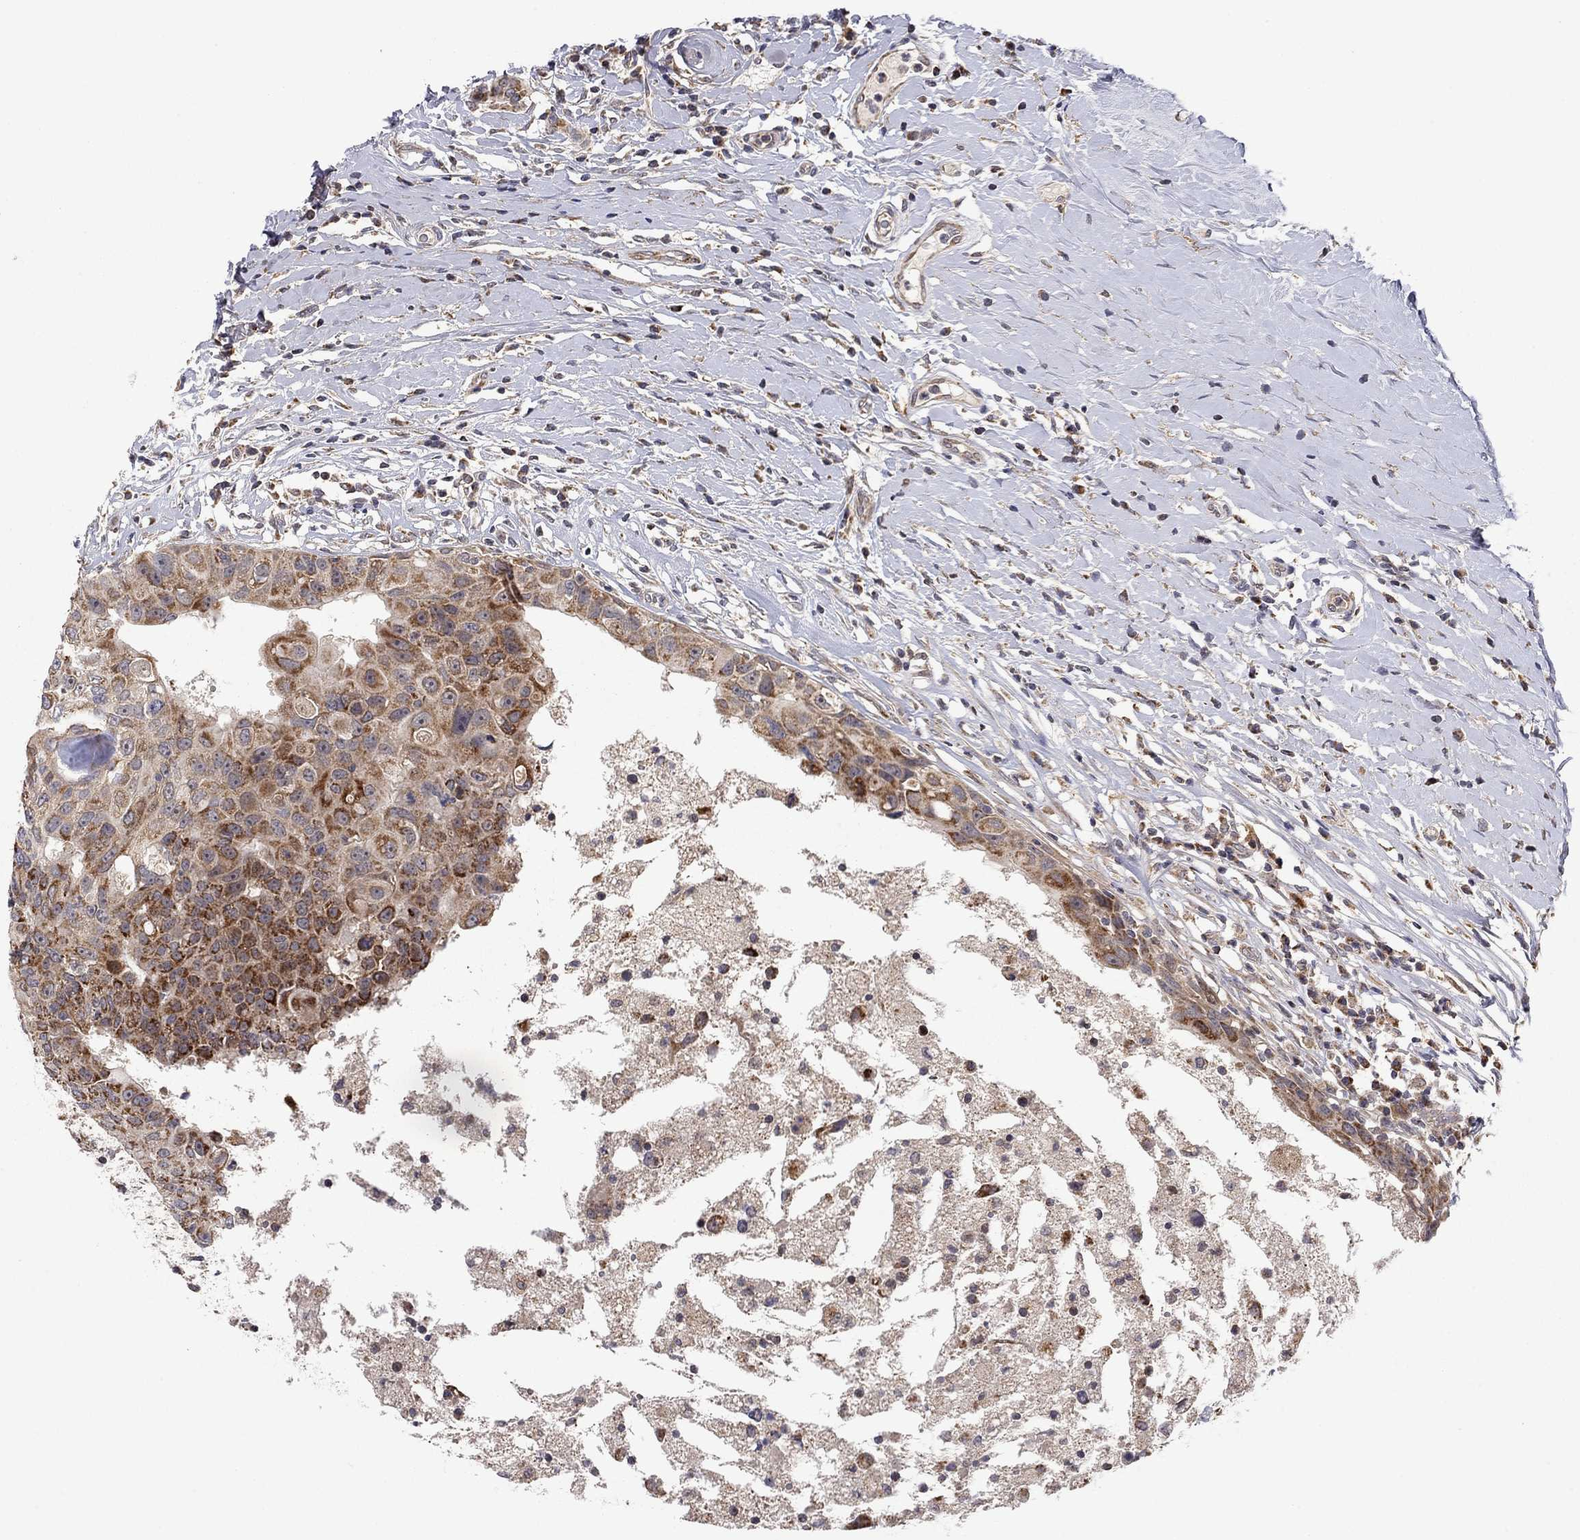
{"staining": {"intensity": "strong", "quantity": "<25%", "location": "cytoplasmic/membranous"}, "tissue": "breast cancer", "cell_type": "Tumor cells", "image_type": "cancer", "snomed": [{"axis": "morphology", "description": "Duct carcinoma"}, {"axis": "topography", "description": "Breast"}], "caption": "Strong cytoplasmic/membranous protein expression is seen in about <25% of tumor cells in invasive ductal carcinoma (breast).", "gene": "IDS", "patient": {"sex": "female", "age": 27}}